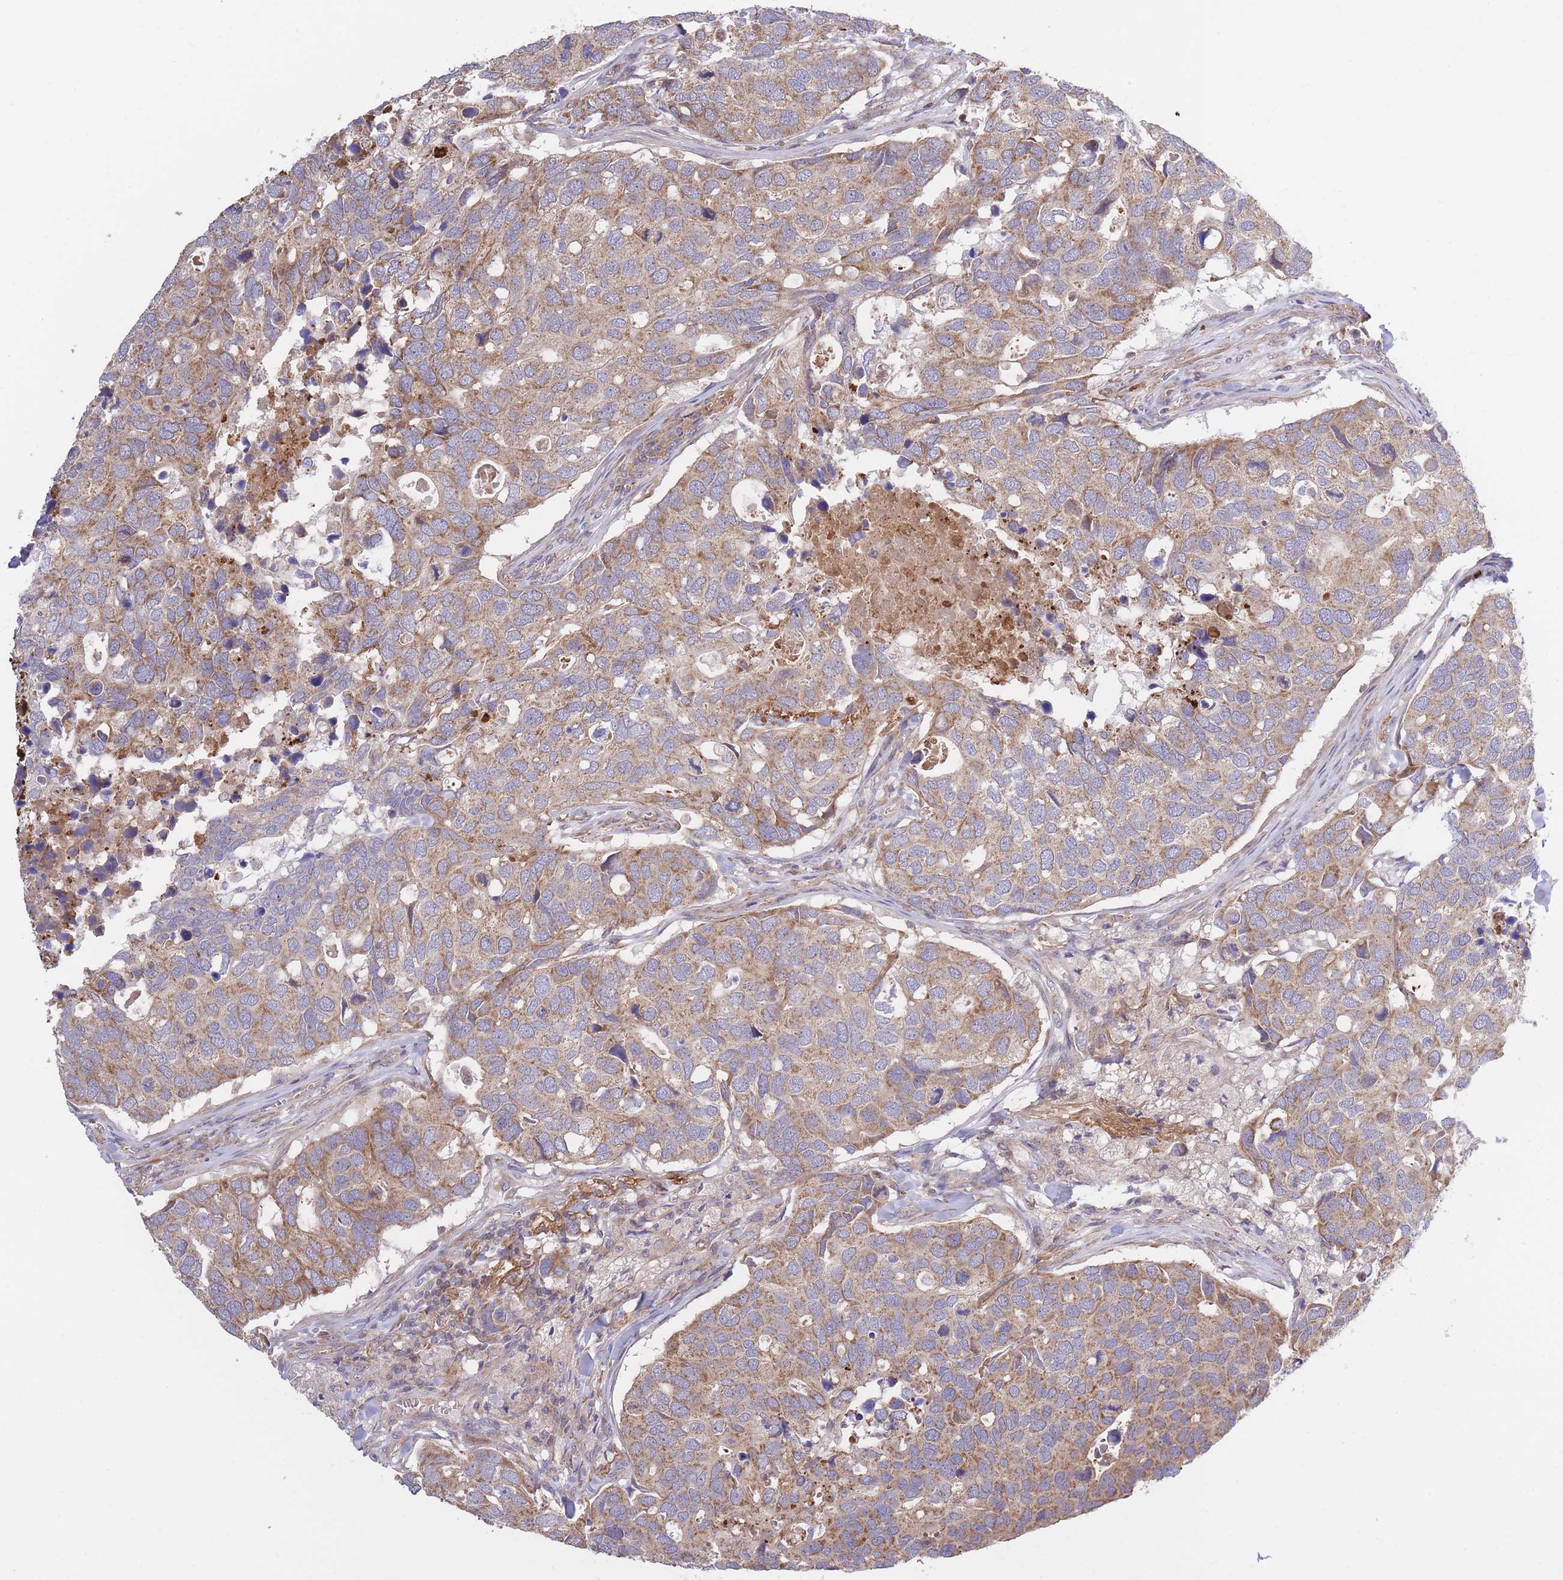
{"staining": {"intensity": "moderate", "quantity": ">75%", "location": "cytoplasmic/membranous"}, "tissue": "breast cancer", "cell_type": "Tumor cells", "image_type": "cancer", "snomed": [{"axis": "morphology", "description": "Duct carcinoma"}, {"axis": "topography", "description": "Breast"}], "caption": "Breast cancer was stained to show a protein in brown. There is medium levels of moderate cytoplasmic/membranous expression in approximately >75% of tumor cells.", "gene": "ATP13A2", "patient": {"sex": "female", "age": 83}}